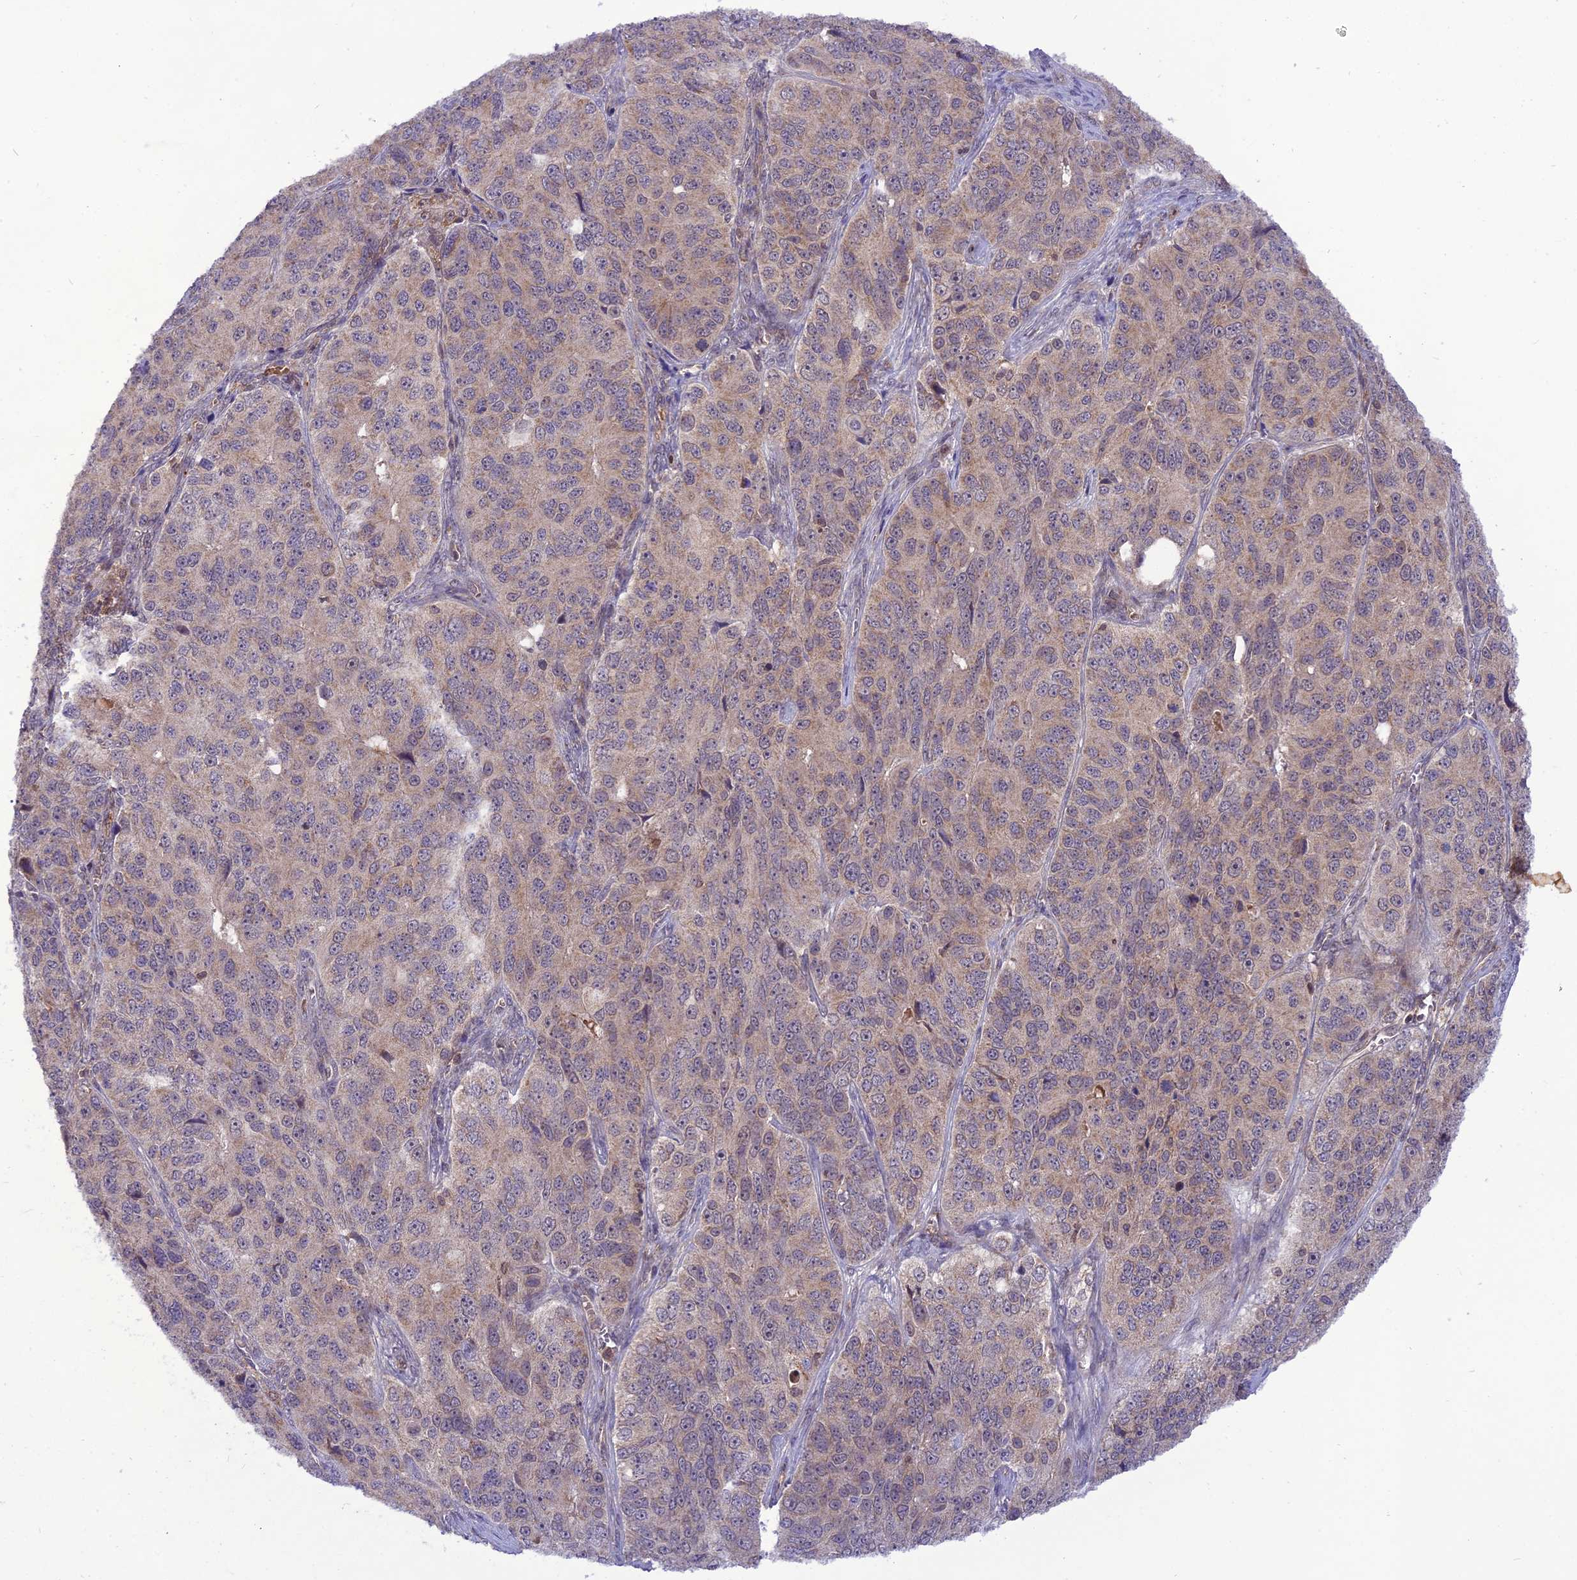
{"staining": {"intensity": "weak", "quantity": "<25%", "location": "cytoplasmic/membranous"}, "tissue": "ovarian cancer", "cell_type": "Tumor cells", "image_type": "cancer", "snomed": [{"axis": "morphology", "description": "Carcinoma, endometroid"}, {"axis": "topography", "description": "Ovary"}], "caption": "The immunohistochemistry photomicrograph has no significant positivity in tumor cells of ovarian cancer tissue. Brightfield microscopy of IHC stained with DAB (3,3'-diaminobenzidine) (brown) and hematoxylin (blue), captured at high magnification.", "gene": "NDUFC1", "patient": {"sex": "female", "age": 51}}